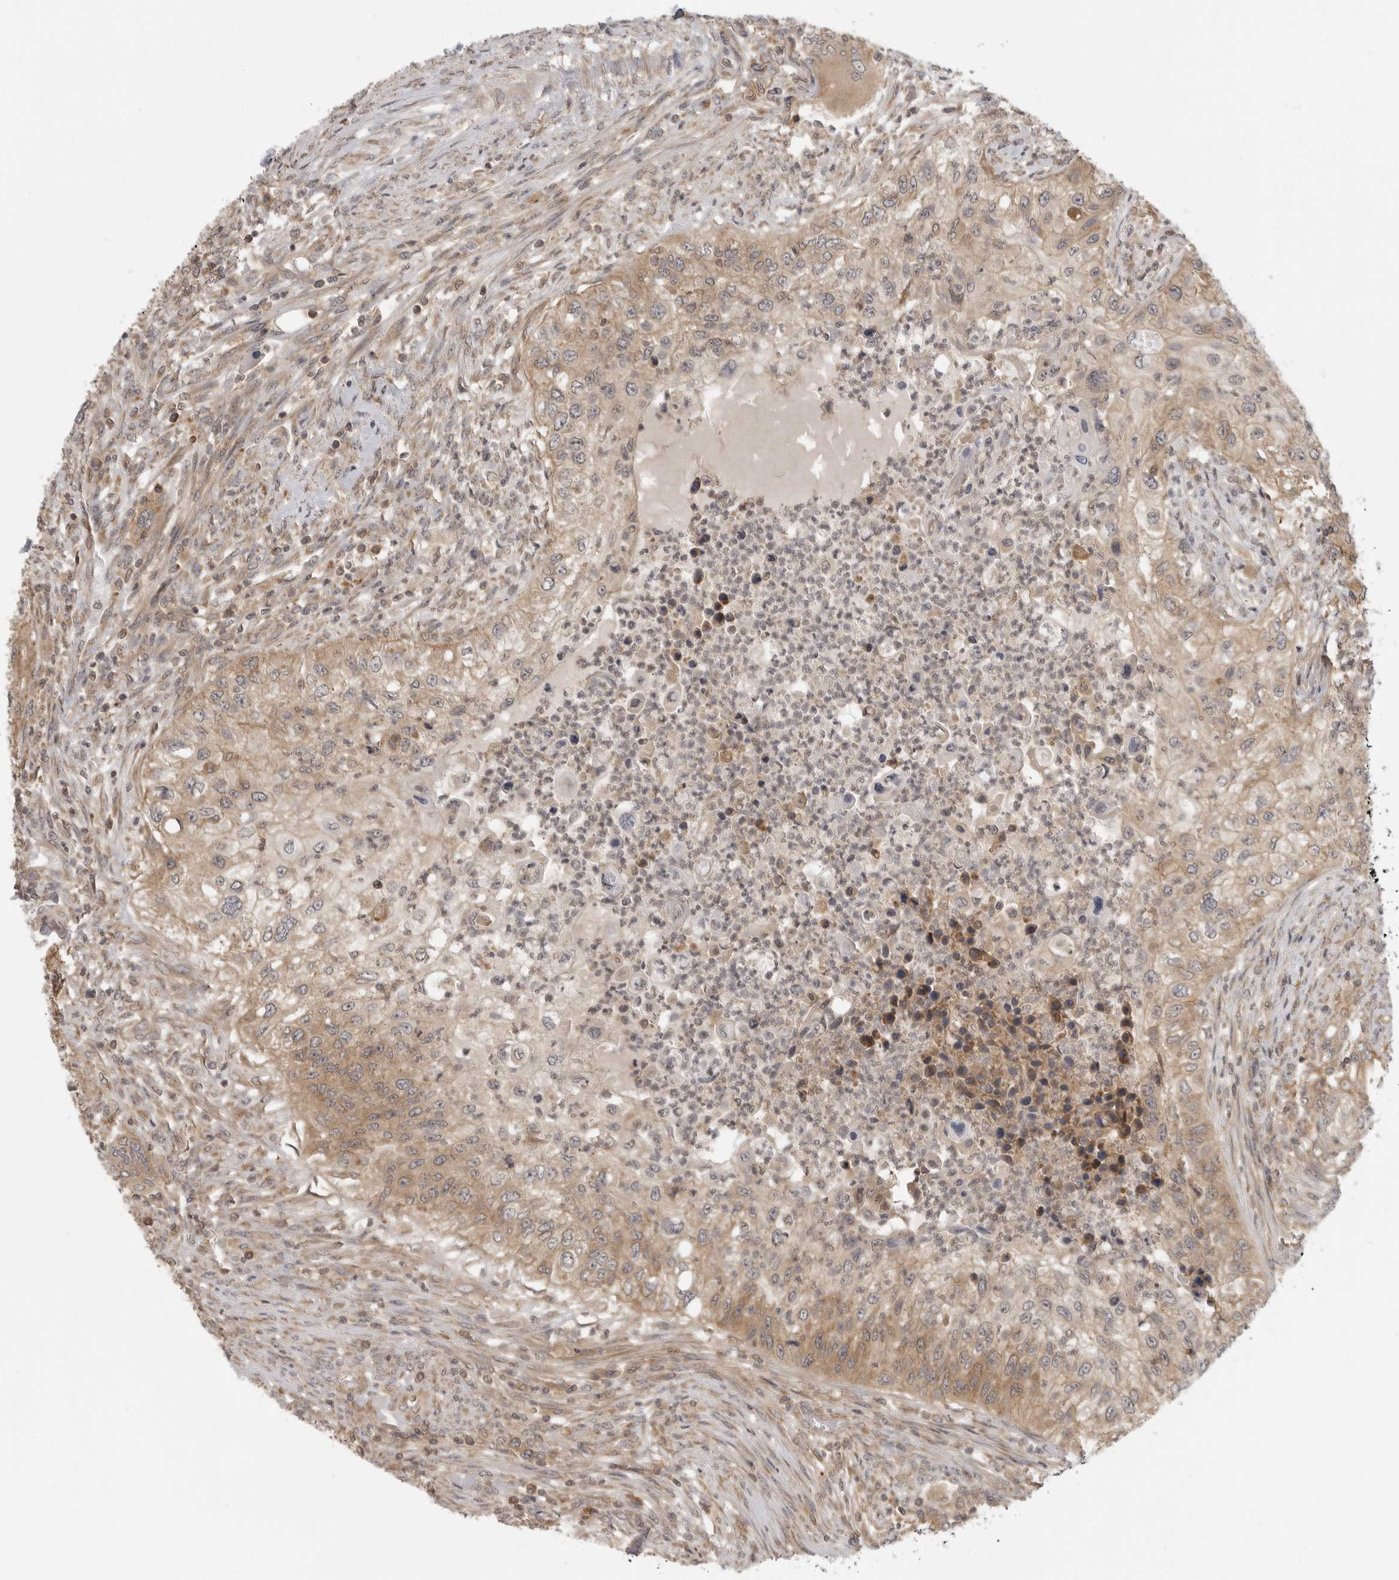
{"staining": {"intensity": "moderate", "quantity": ">75%", "location": "cytoplasmic/membranous"}, "tissue": "urothelial cancer", "cell_type": "Tumor cells", "image_type": "cancer", "snomed": [{"axis": "morphology", "description": "Urothelial carcinoma, High grade"}, {"axis": "topography", "description": "Urinary bladder"}], "caption": "Protein staining of urothelial cancer tissue reveals moderate cytoplasmic/membranous staining in about >75% of tumor cells.", "gene": "PRRC2A", "patient": {"sex": "female", "age": 60}}